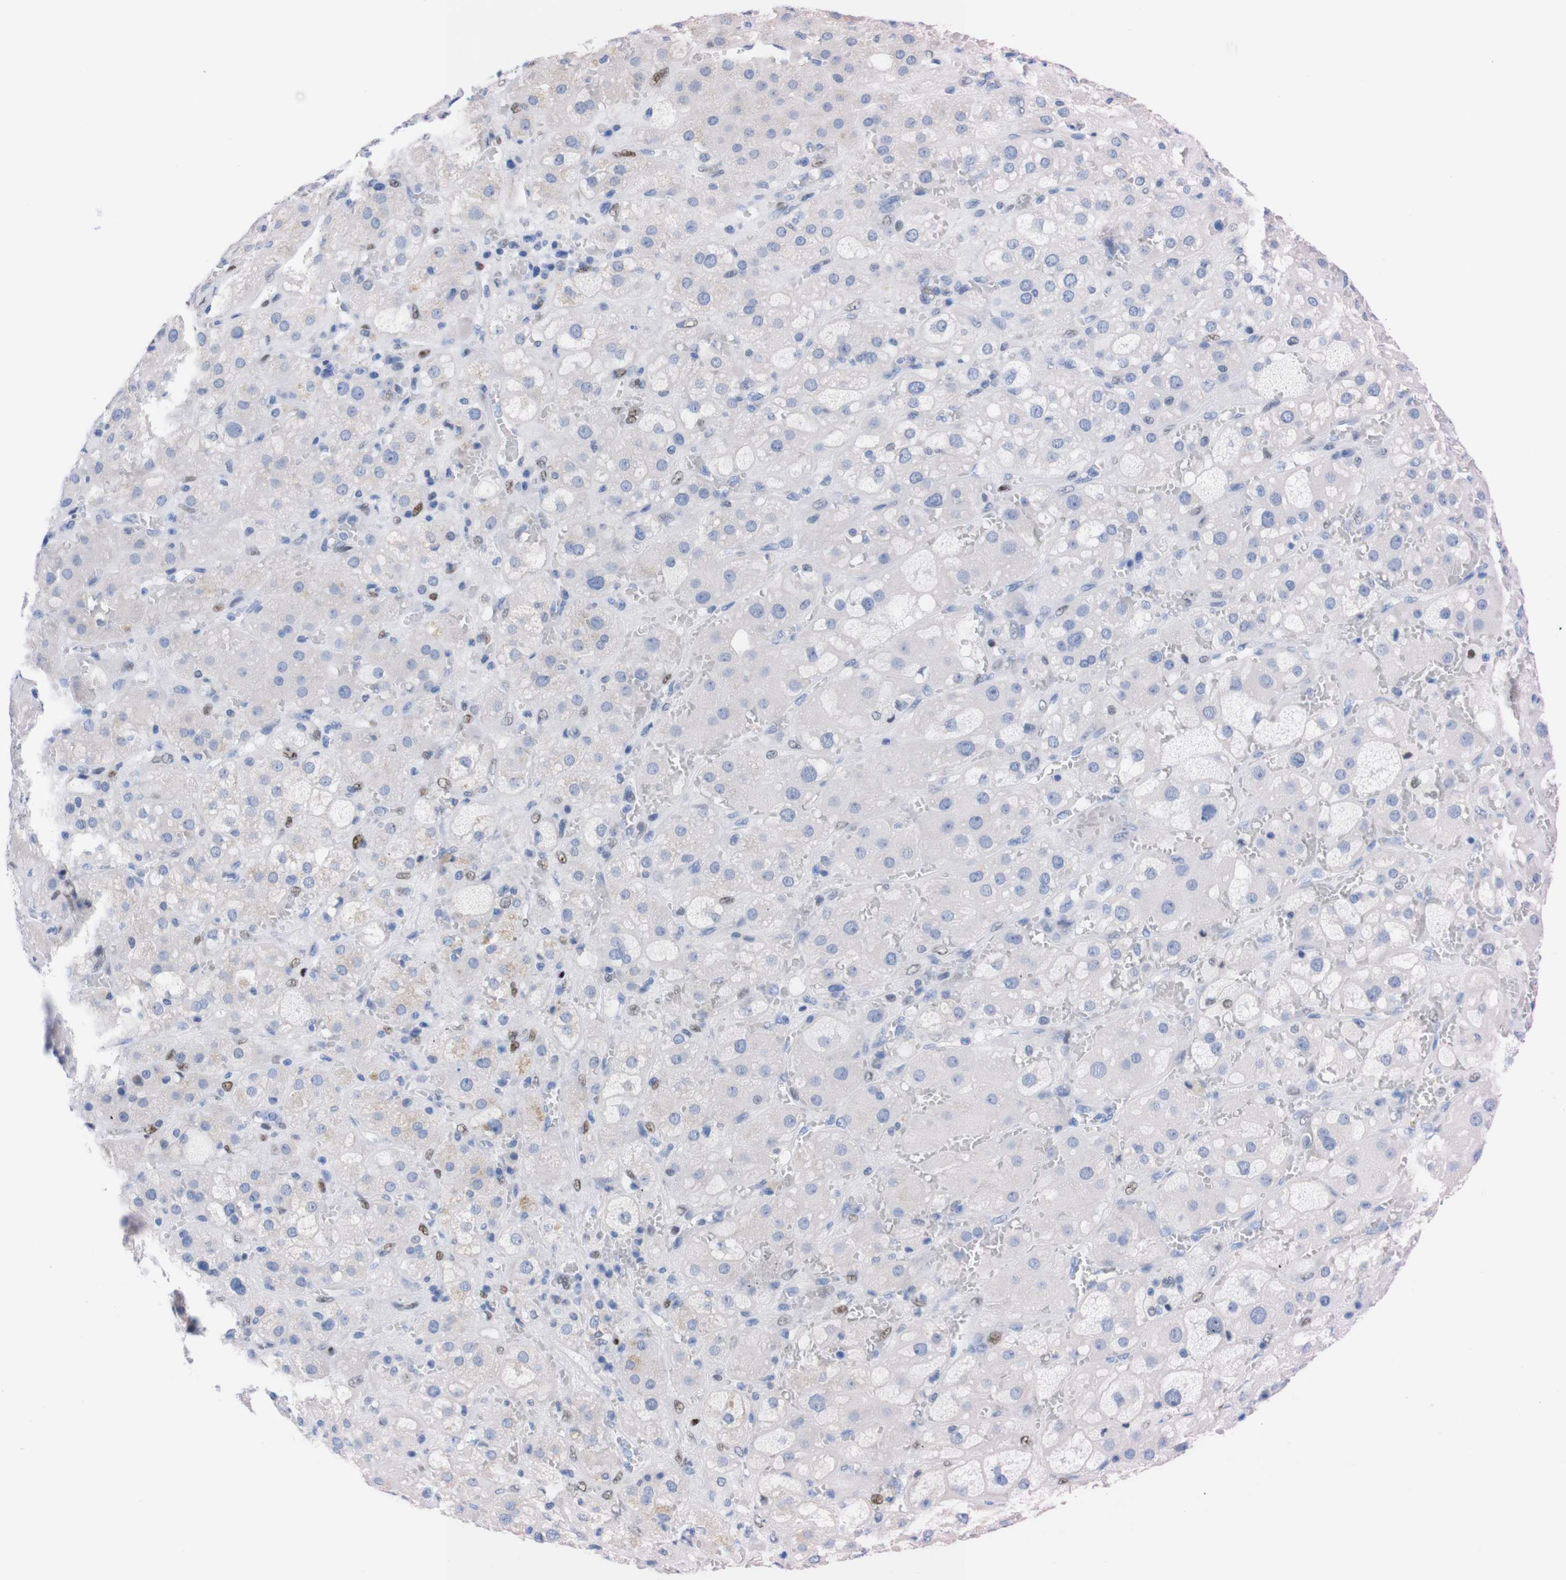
{"staining": {"intensity": "negative", "quantity": "none", "location": "none"}, "tissue": "adrenal gland", "cell_type": "Glandular cells", "image_type": "normal", "snomed": [{"axis": "morphology", "description": "Normal tissue, NOS"}, {"axis": "topography", "description": "Adrenal gland"}], "caption": "Immunohistochemistry (IHC) histopathology image of normal adrenal gland: human adrenal gland stained with DAB (3,3'-diaminobenzidine) shows no significant protein staining in glandular cells. (DAB (3,3'-diaminobenzidine) immunohistochemistry (IHC), high magnification).", "gene": "P2RY12", "patient": {"sex": "female", "age": 47}}